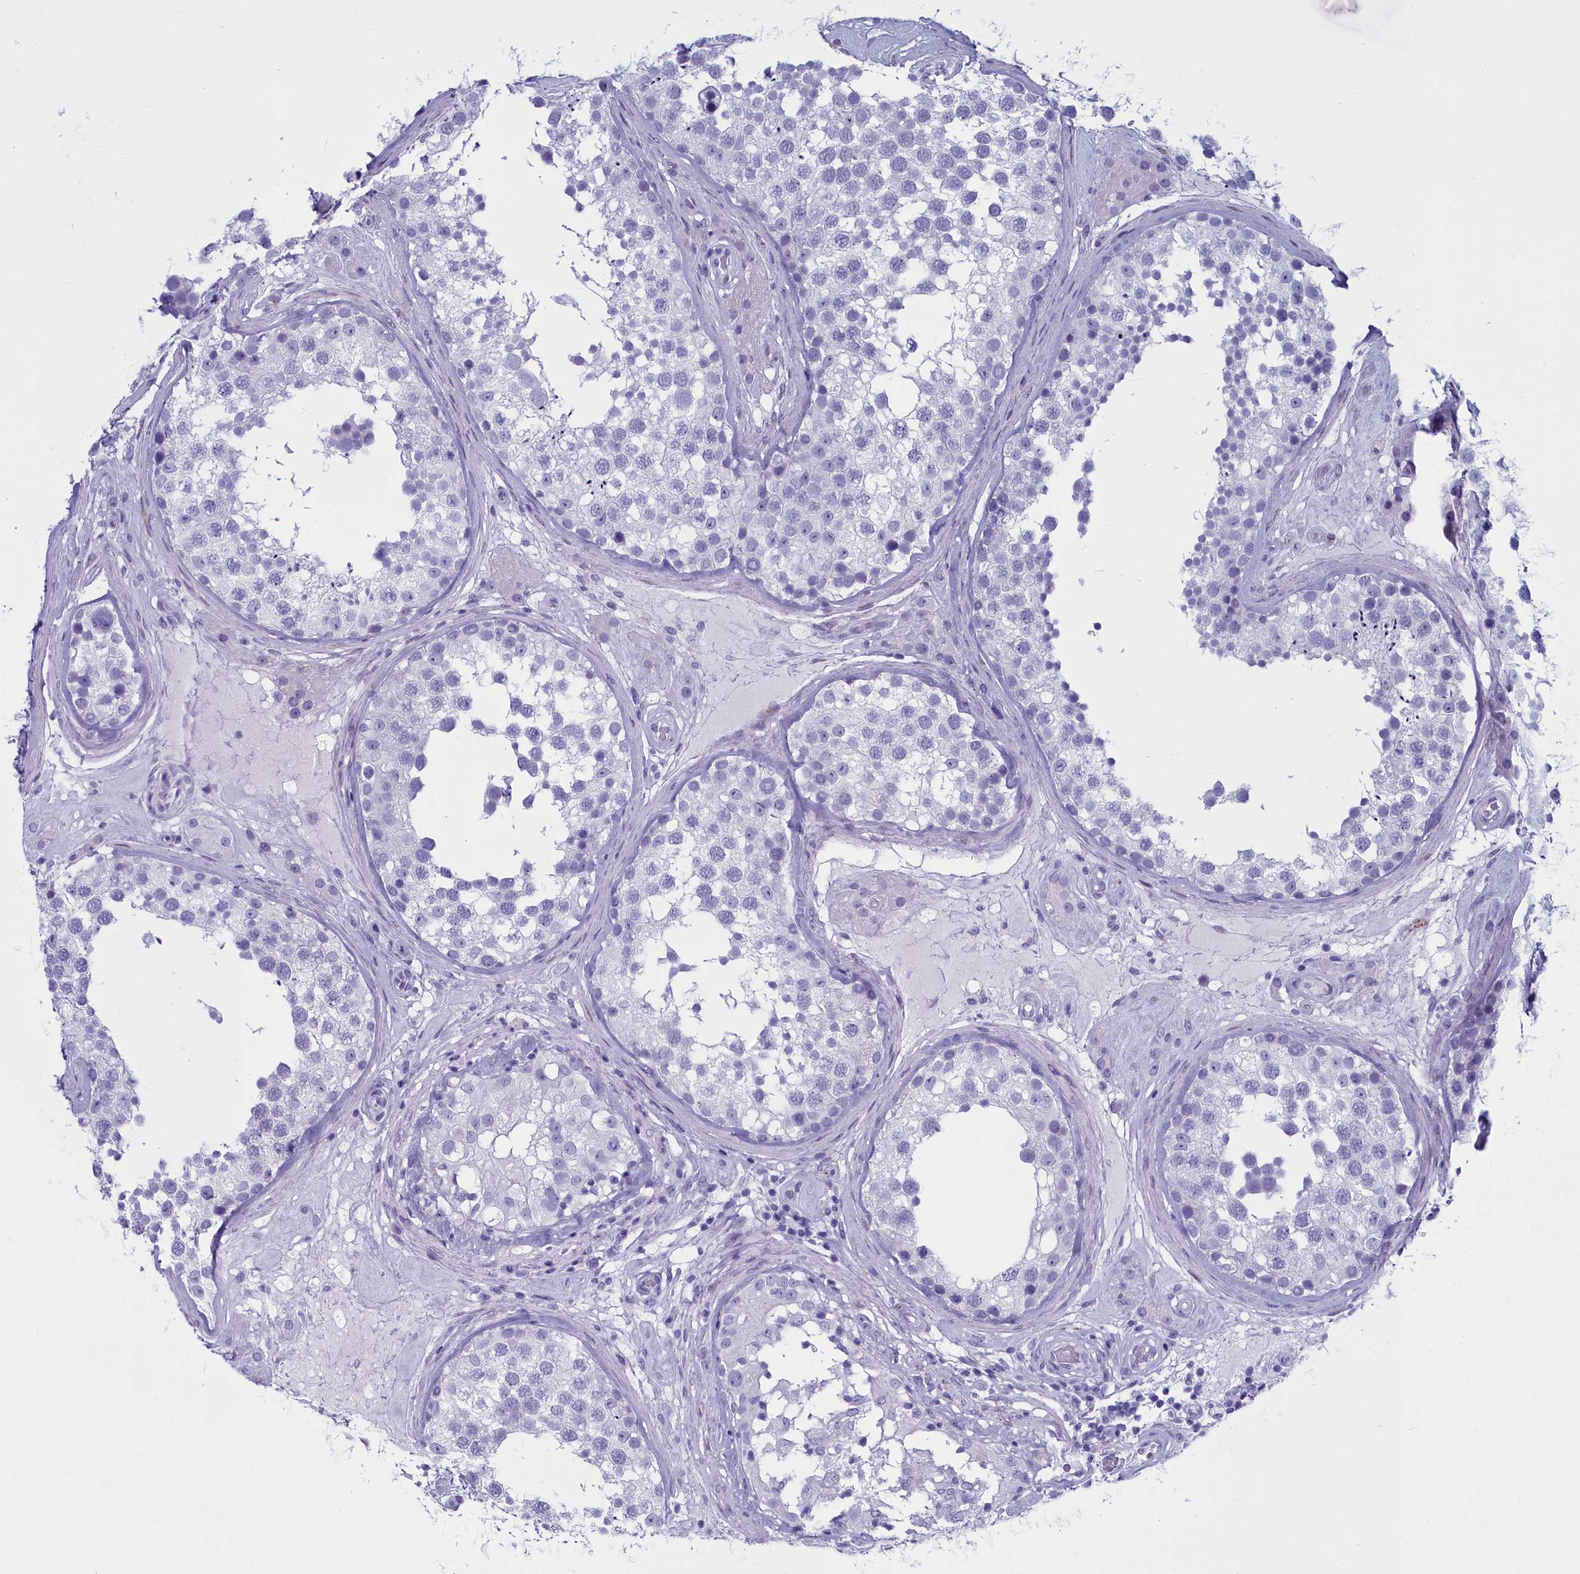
{"staining": {"intensity": "negative", "quantity": "none", "location": "none"}, "tissue": "testis", "cell_type": "Cells in seminiferous ducts", "image_type": "normal", "snomed": [{"axis": "morphology", "description": "Normal tissue, NOS"}, {"axis": "topography", "description": "Testis"}], "caption": "Testis was stained to show a protein in brown. There is no significant positivity in cells in seminiferous ducts.", "gene": "MAP6", "patient": {"sex": "male", "age": 46}}